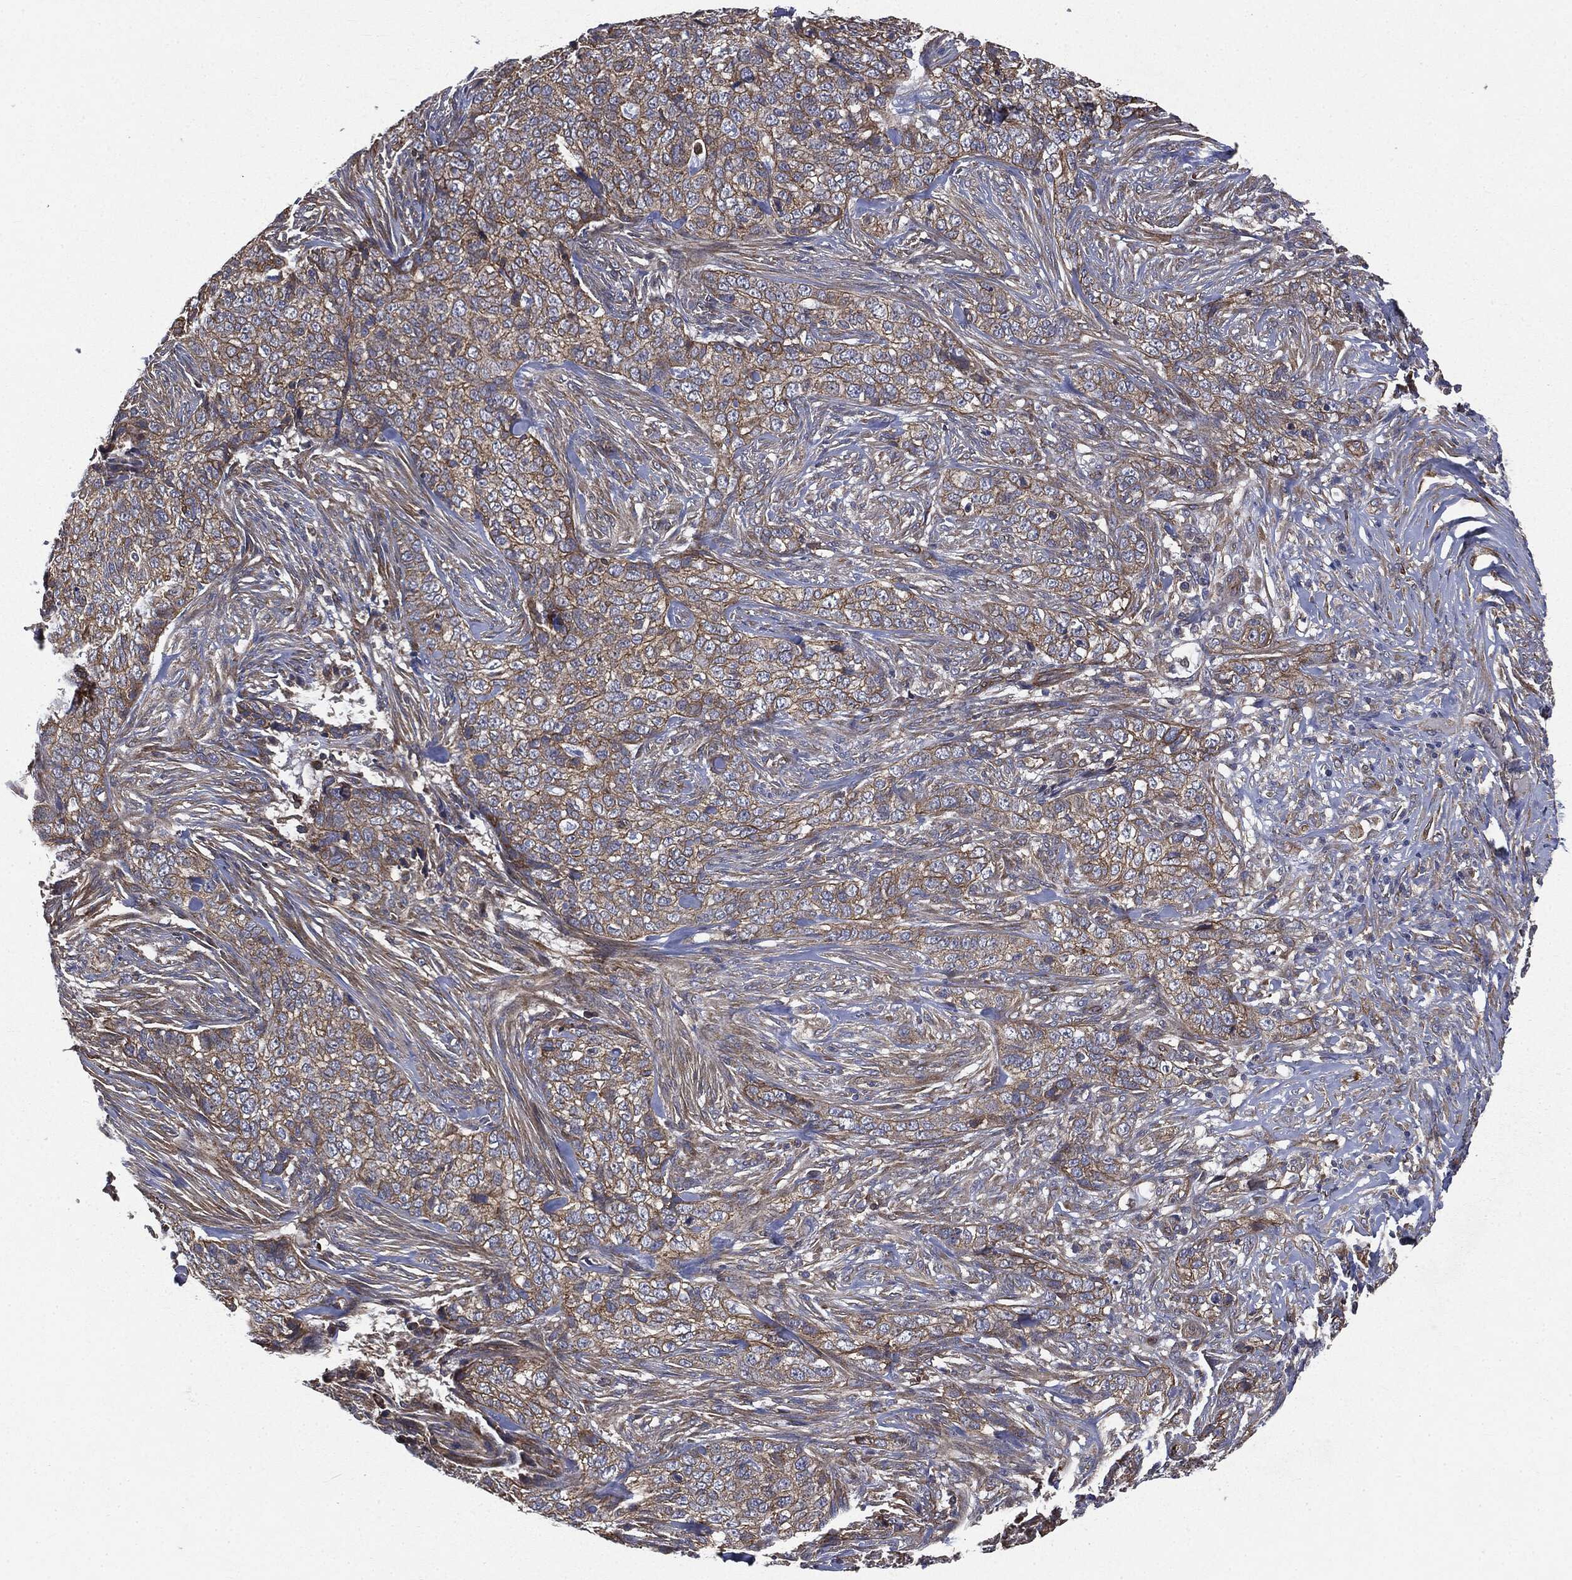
{"staining": {"intensity": "moderate", "quantity": ">75%", "location": "cytoplasmic/membranous"}, "tissue": "skin cancer", "cell_type": "Tumor cells", "image_type": "cancer", "snomed": [{"axis": "morphology", "description": "Basal cell carcinoma"}, {"axis": "topography", "description": "Skin"}], "caption": "Skin cancer stained with DAB IHC demonstrates medium levels of moderate cytoplasmic/membranous expression in about >75% of tumor cells.", "gene": "EPS15L1", "patient": {"sex": "female", "age": 69}}